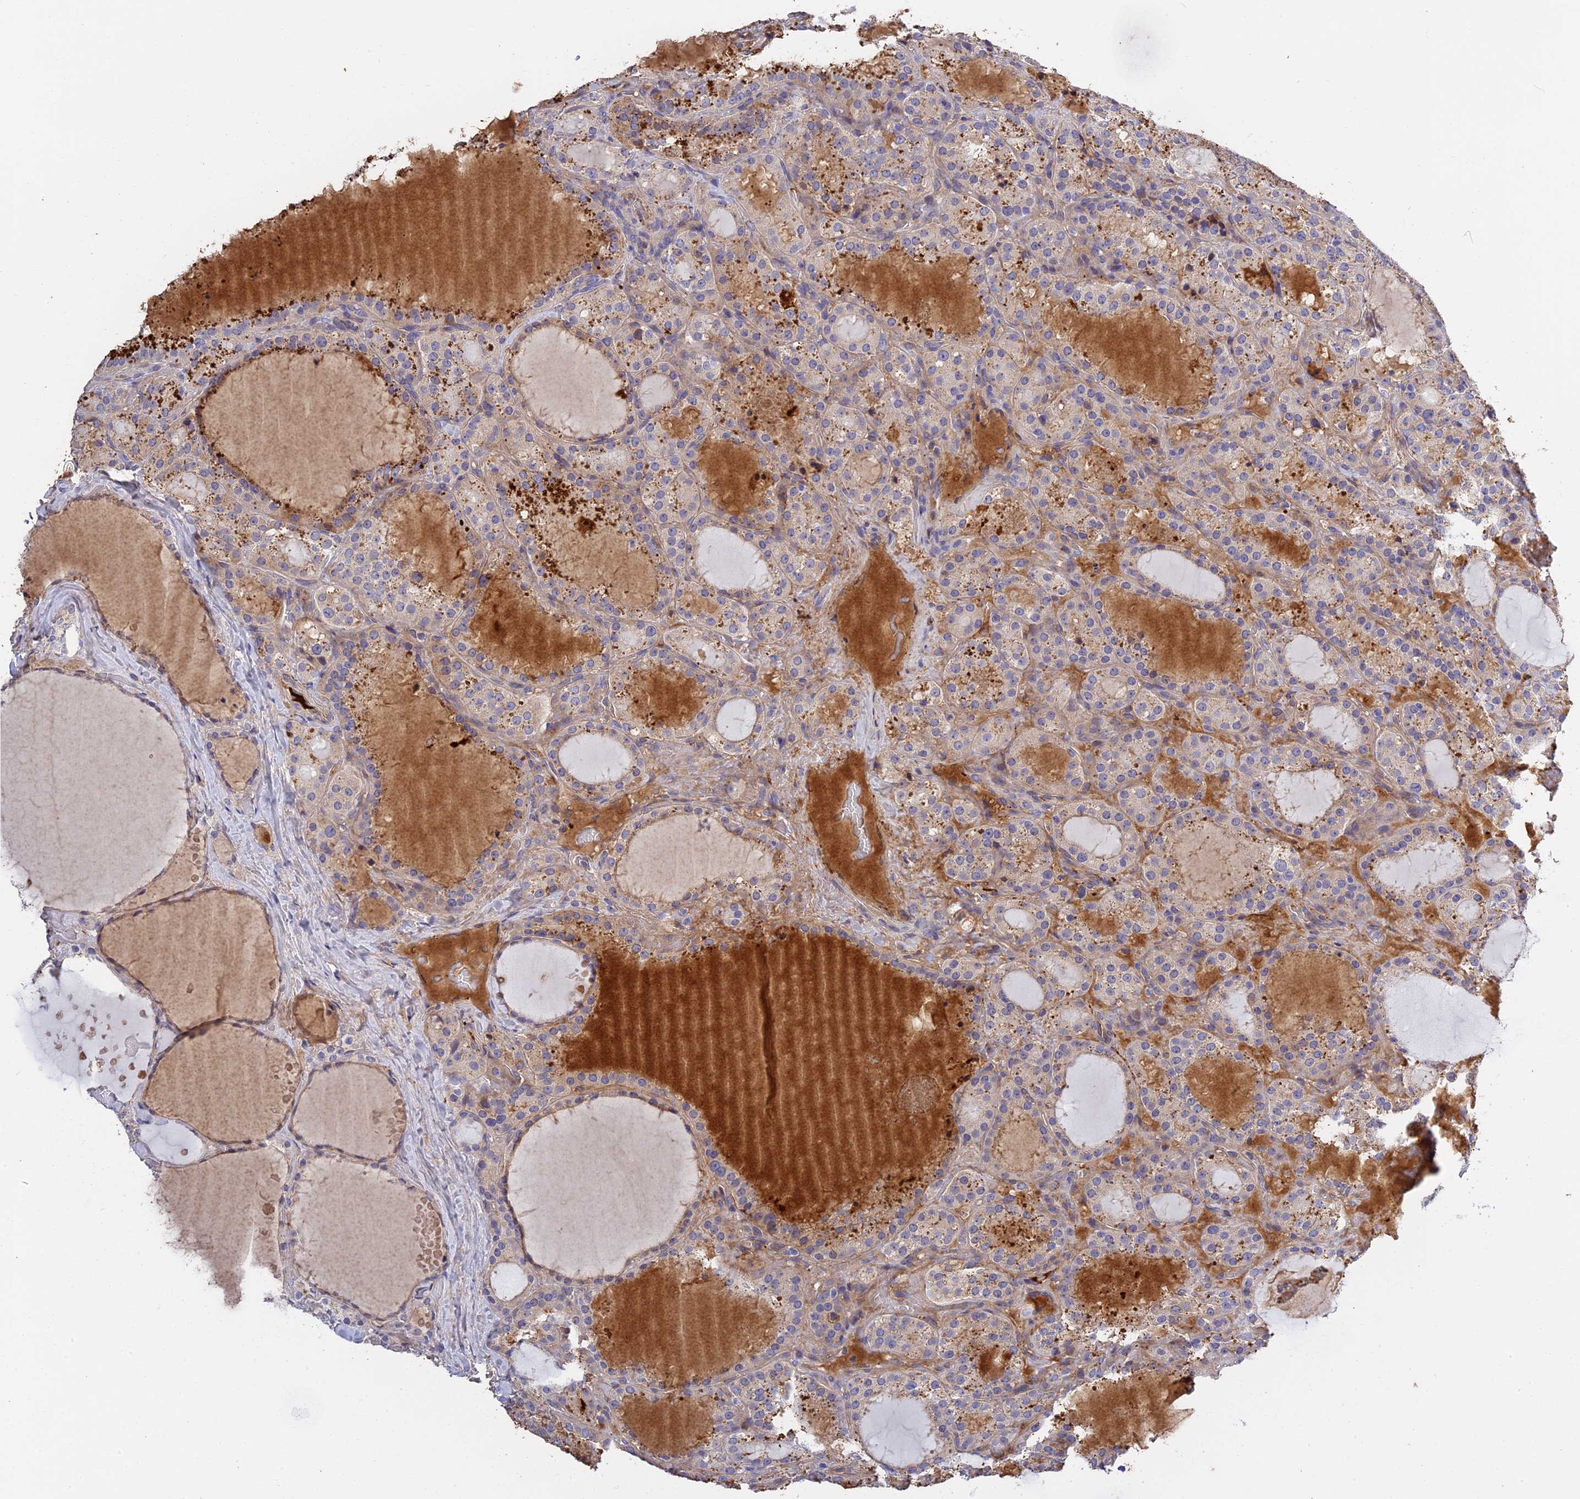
{"staining": {"intensity": "weak", "quantity": "<25%", "location": "cytoplasmic/membranous"}, "tissue": "thyroid cancer", "cell_type": "Tumor cells", "image_type": "cancer", "snomed": [{"axis": "morphology", "description": "Papillary adenocarcinoma, NOS"}, {"axis": "topography", "description": "Thyroid gland"}], "caption": "Tumor cells show no significant protein staining in thyroid cancer (papillary adenocarcinoma). (DAB (3,3'-diaminobenzidine) IHC with hematoxylin counter stain).", "gene": "PZP", "patient": {"sex": "male", "age": 77}}